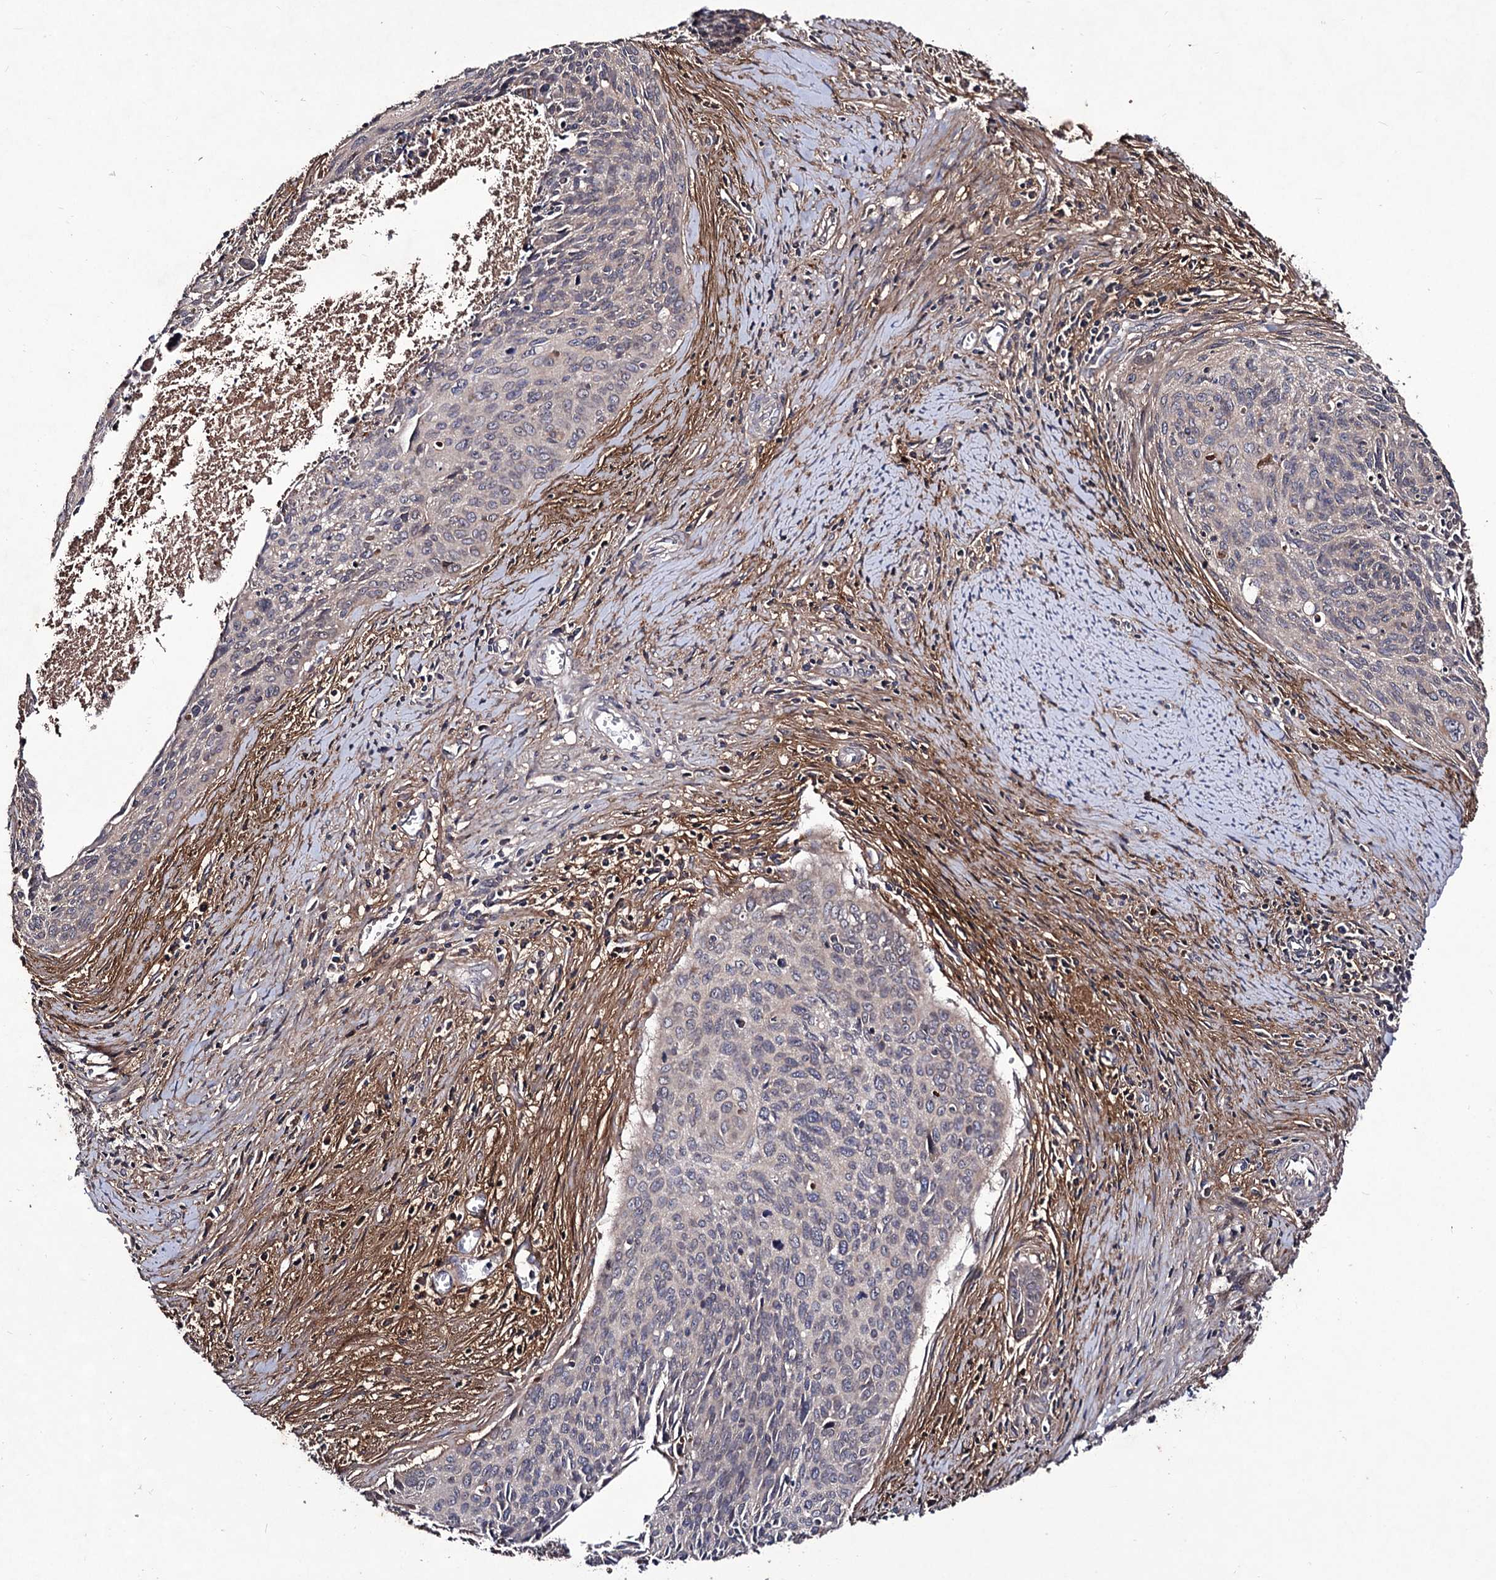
{"staining": {"intensity": "negative", "quantity": "none", "location": "none"}, "tissue": "cervical cancer", "cell_type": "Tumor cells", "image_type": "cancer", "snomed": [{"axis": "morphology", "description": "Squamous cell carcinoma, NOS"}, {"axis": "topography", "description": "Cervix"}], "caption": "This is an immunohistochemistry image of human cervical cancer (squamous cell carcinoma). There is no staining in tumor cells.", "gene": "MYO1H", "patient": {"sex": "female", "age": 55}}